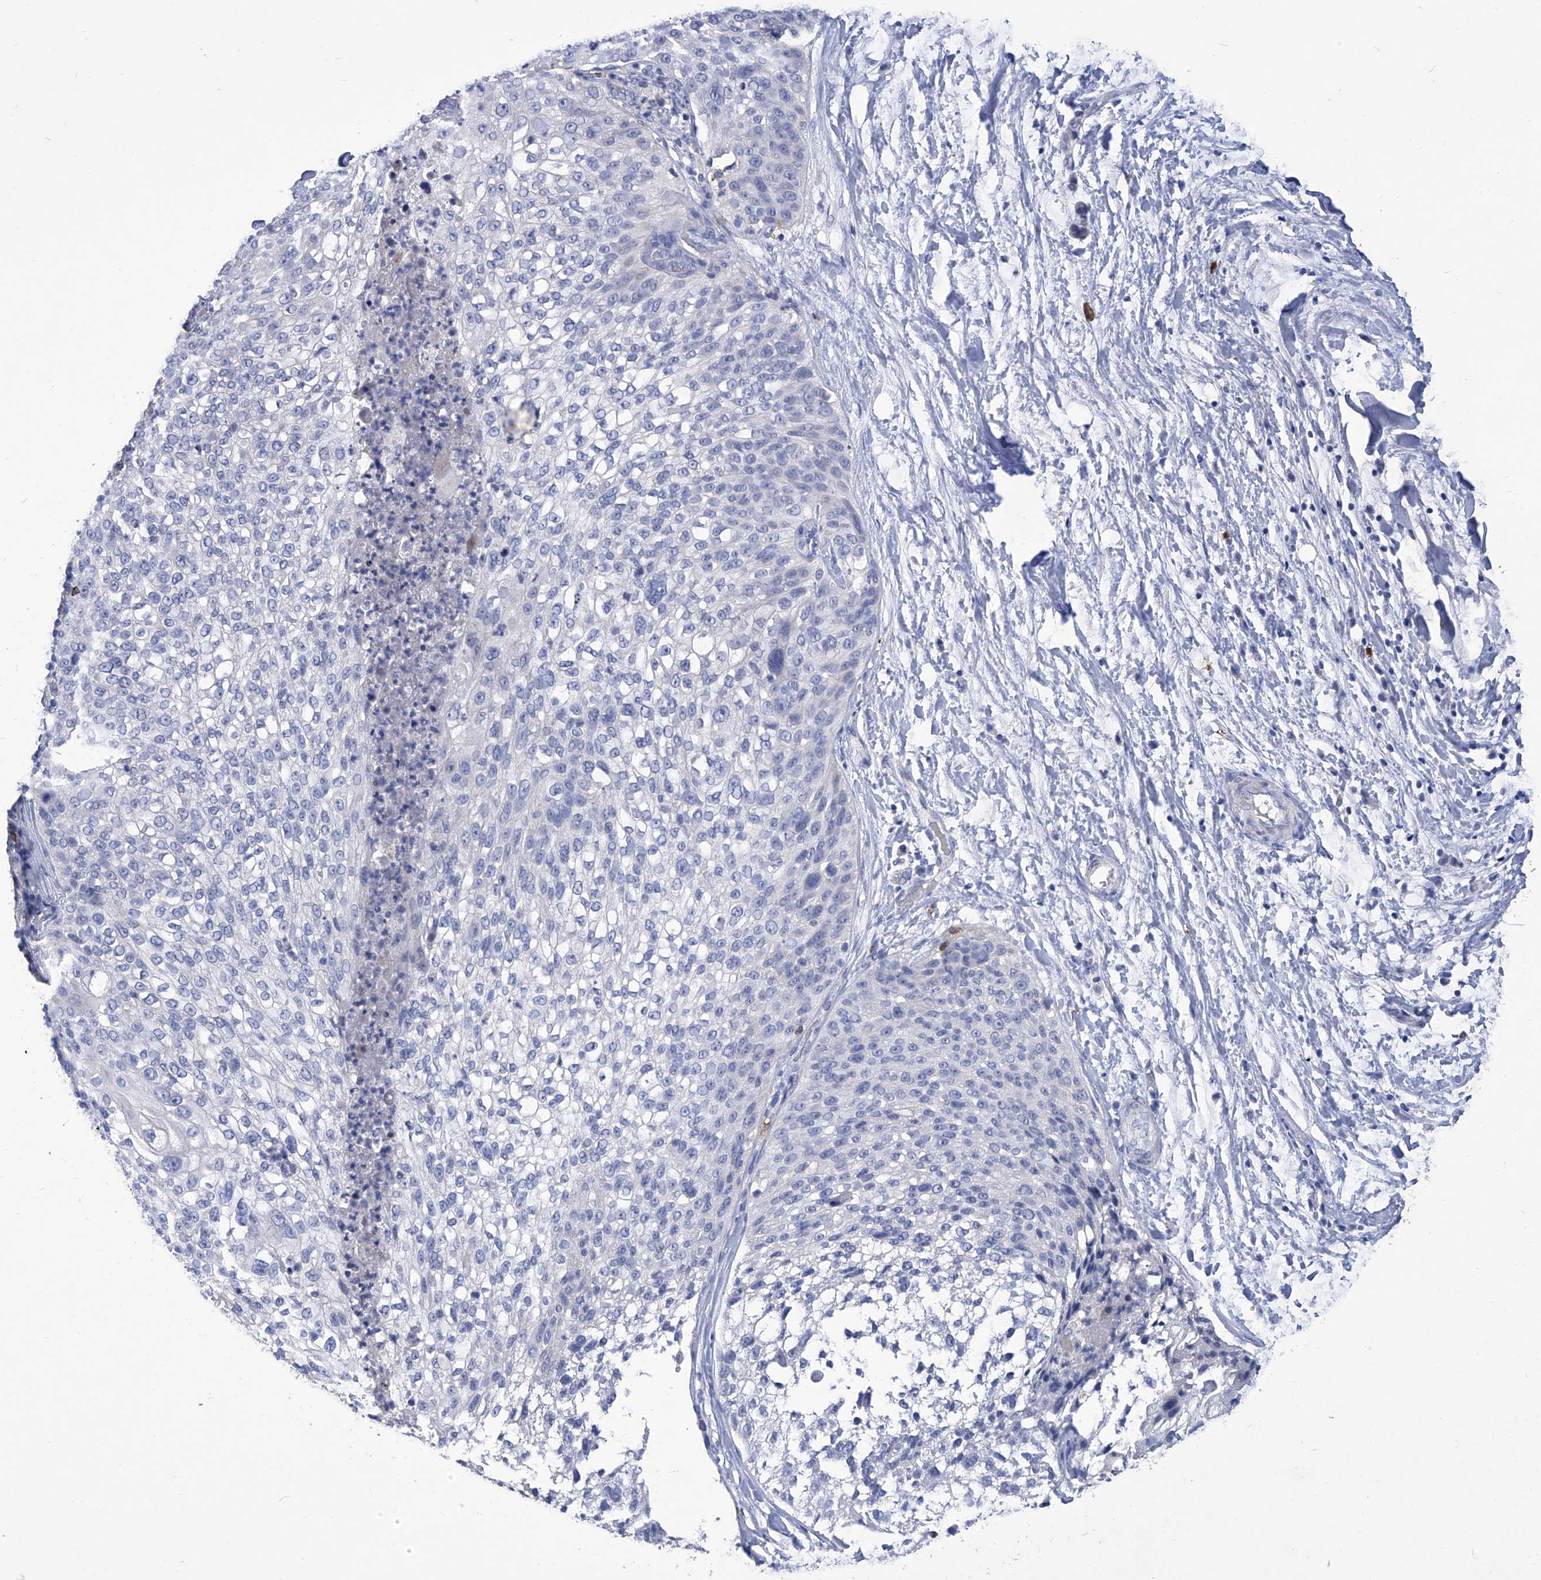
{"staining": {"intensity": "negative", "quantity": "none", "location": "none"}, "tissue": "lung cancer", "cell_type": "Tumor cells", "image_type": "cancer", "snomed": [{"axis": "morphology", "description": "Inflammation, NOS"}, {"axis": "morphology", "description": "Squamous cell carcinoma, NOS"}, {"axis": "topography", "description": "Lymph node"}, {"axis": "topography", "description": "Soft tissue"}, {"axis": "topography", "description": "Lung"}], "caption": "This is an immunohistochemistry histopathology image of lung cancer. There is no positivity in tumor cells.", "gene": "IFNL2", "patient": {"sex": "male", "age": 66}}